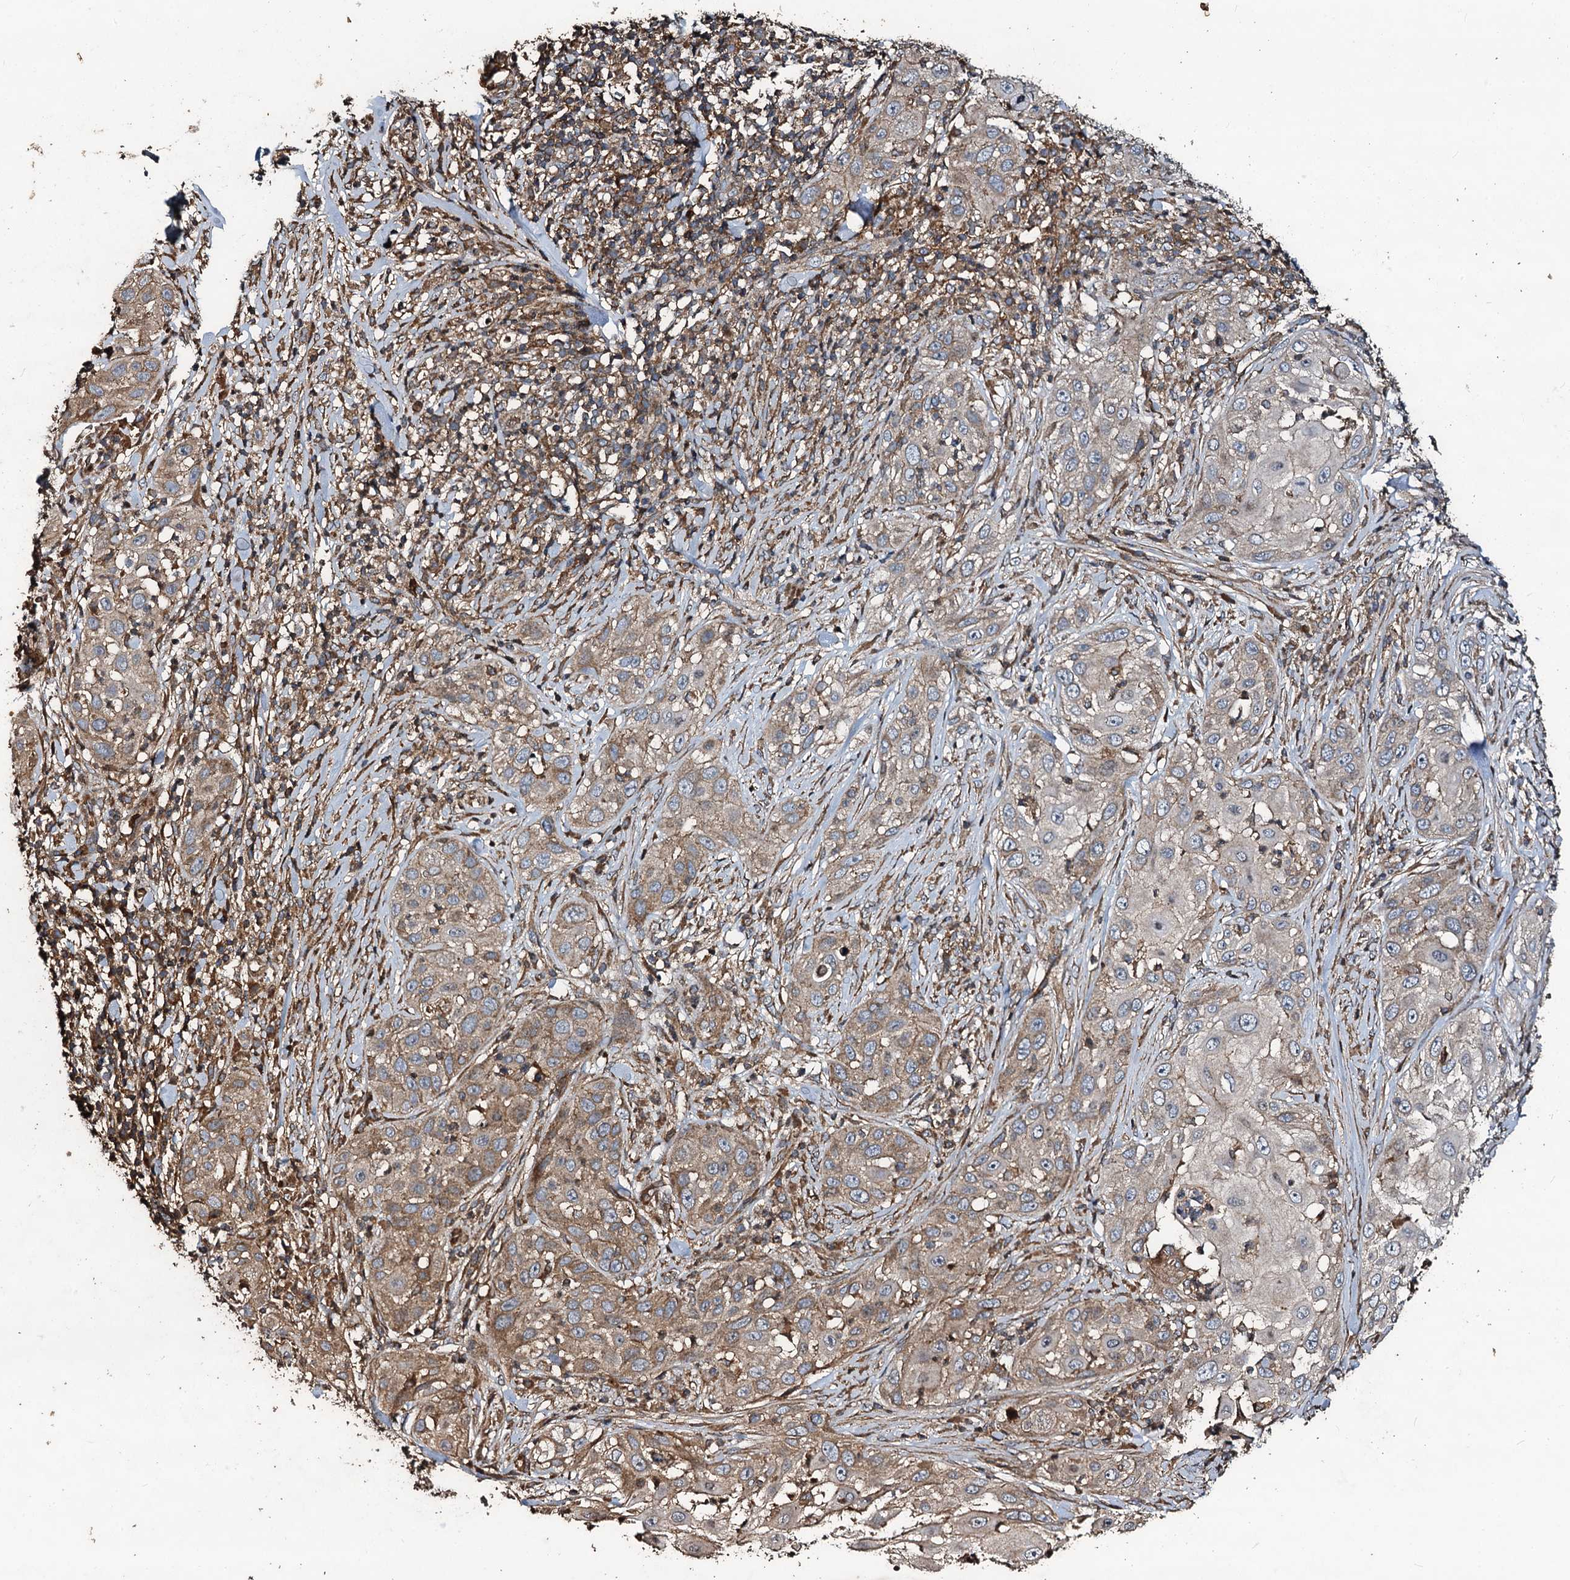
{"staining": {"intensity": "weak", "quantity": "25%-75%", "location": "cytoplasmic/membranous"}, "tissue": "skin cancer", "cell_type": "Tumor cells", "image_type": "cancer", "snomed": [{"axis": "morphology", "description": "Squamous cell carcinoma, NOS"}, {"axis": "topography", "description": "Skin"}], "caption": "Tumor cells demonstrate low levels of weak cytoplasmic/membranous staining in about 25%-75% of cells in squamous cell carcinoma (skin). The staining was performed using DAB, with brown indicating positive protein expression. Nuclei are stained blue with hematoxylin.", "gene": "NOTCH2NLA", "patient": {"sex": "female", "age": 44}}